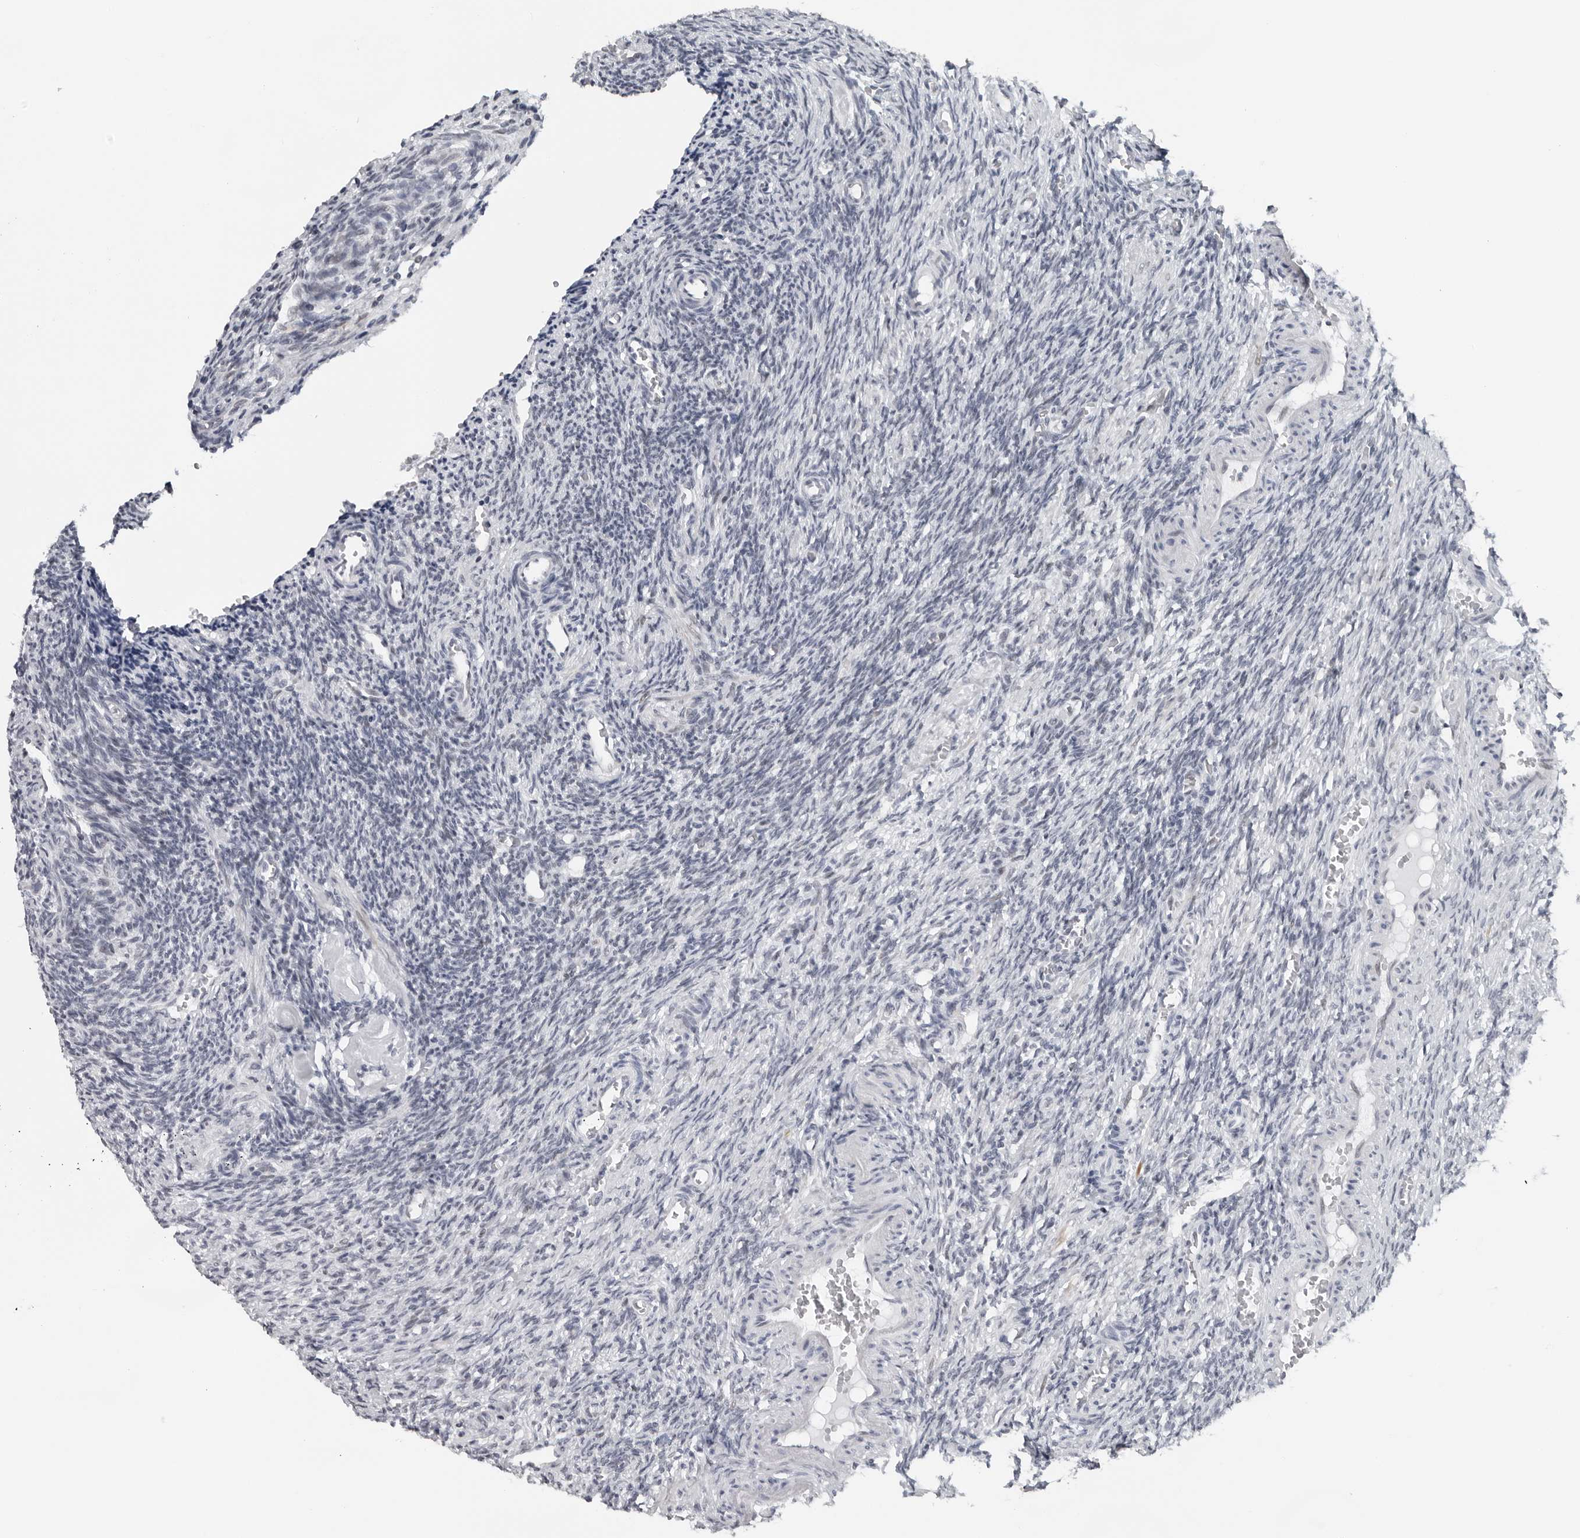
{"staining": {"intensity": "negative", "quantity": "none", "location": "none"}, "tissue": "ovary", "cell_type": "Follicle cells", "image_type": "normal", "snomed": [{"axis": "morphology", "description": "Normal tissue, NOS"}, {"axis": "topography", "description": "Ovary"}], "caption": "IHC micrograph of normal ovary: ovary stained with DAB (3,3'-diaminobenzidine) exhibits no significant protein expression in follicle cells.", "gene": "PPP1R42", "patient": {"sex": "female", "age": 27}}